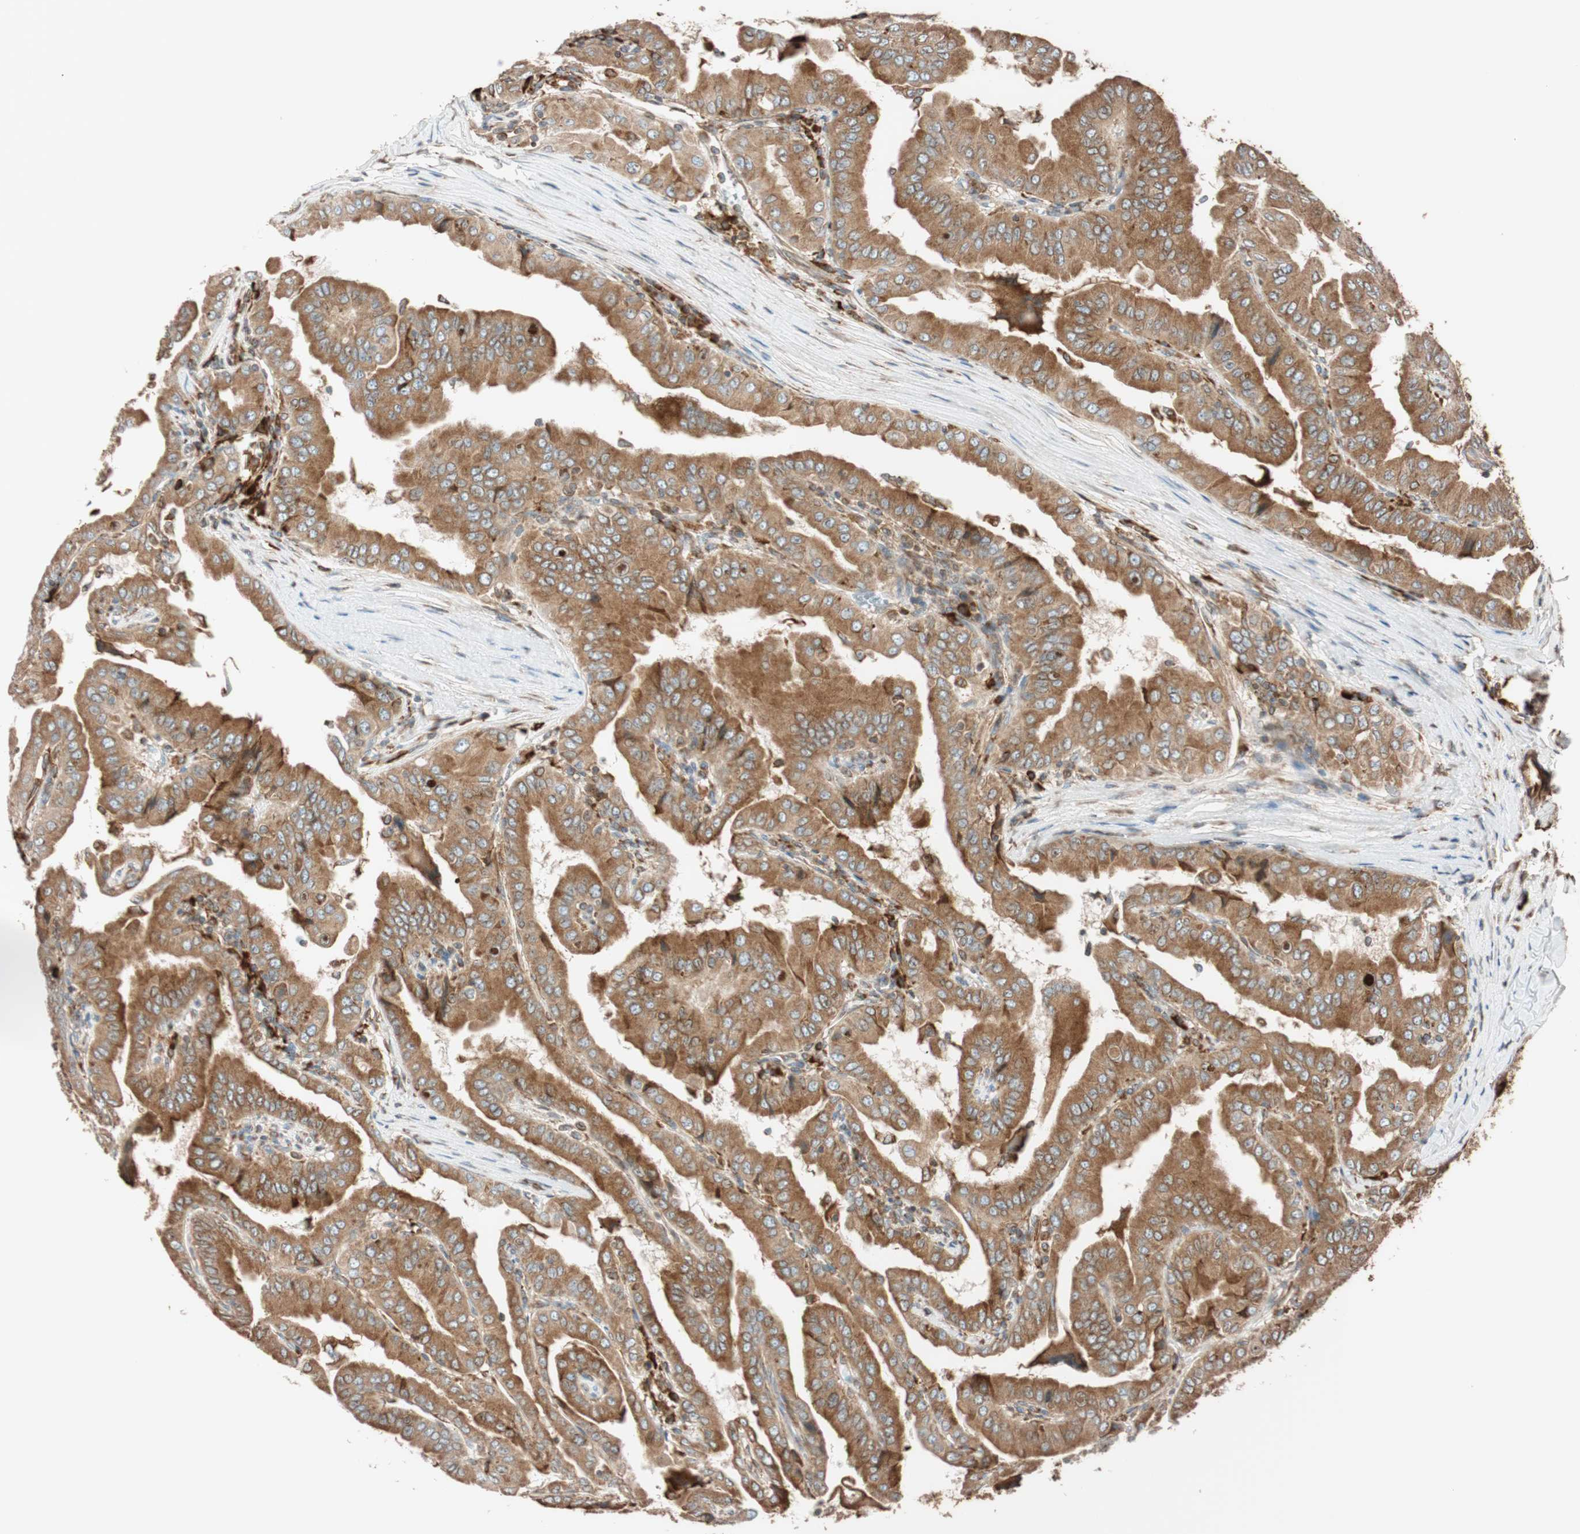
{"staining": {"intensity": "moderate", "quantity": ">75%", "location": "cytoplasmic/membranous"}, "tissue": "thyroid cancer", "cell_type": "Tumor cells", "image_type": "cancer", "snomed": [{"axis": "morphology", "description": "Papillary adenocarcinoma, NOS"}, {"axis": "topography", "description": "Thyroid gland"}], "caption": "Immunohistochemical staining of human thyroid cancer (papillary adenocarcinoma) displays moderate cytoplasmic/membranous protein expression in approximately >75% of tumor cells. The protein is shown in brown color, while the nuclei are stained blue.", "gene": "PRKCSH", "patient": {"sex": "male", "age": 33}}